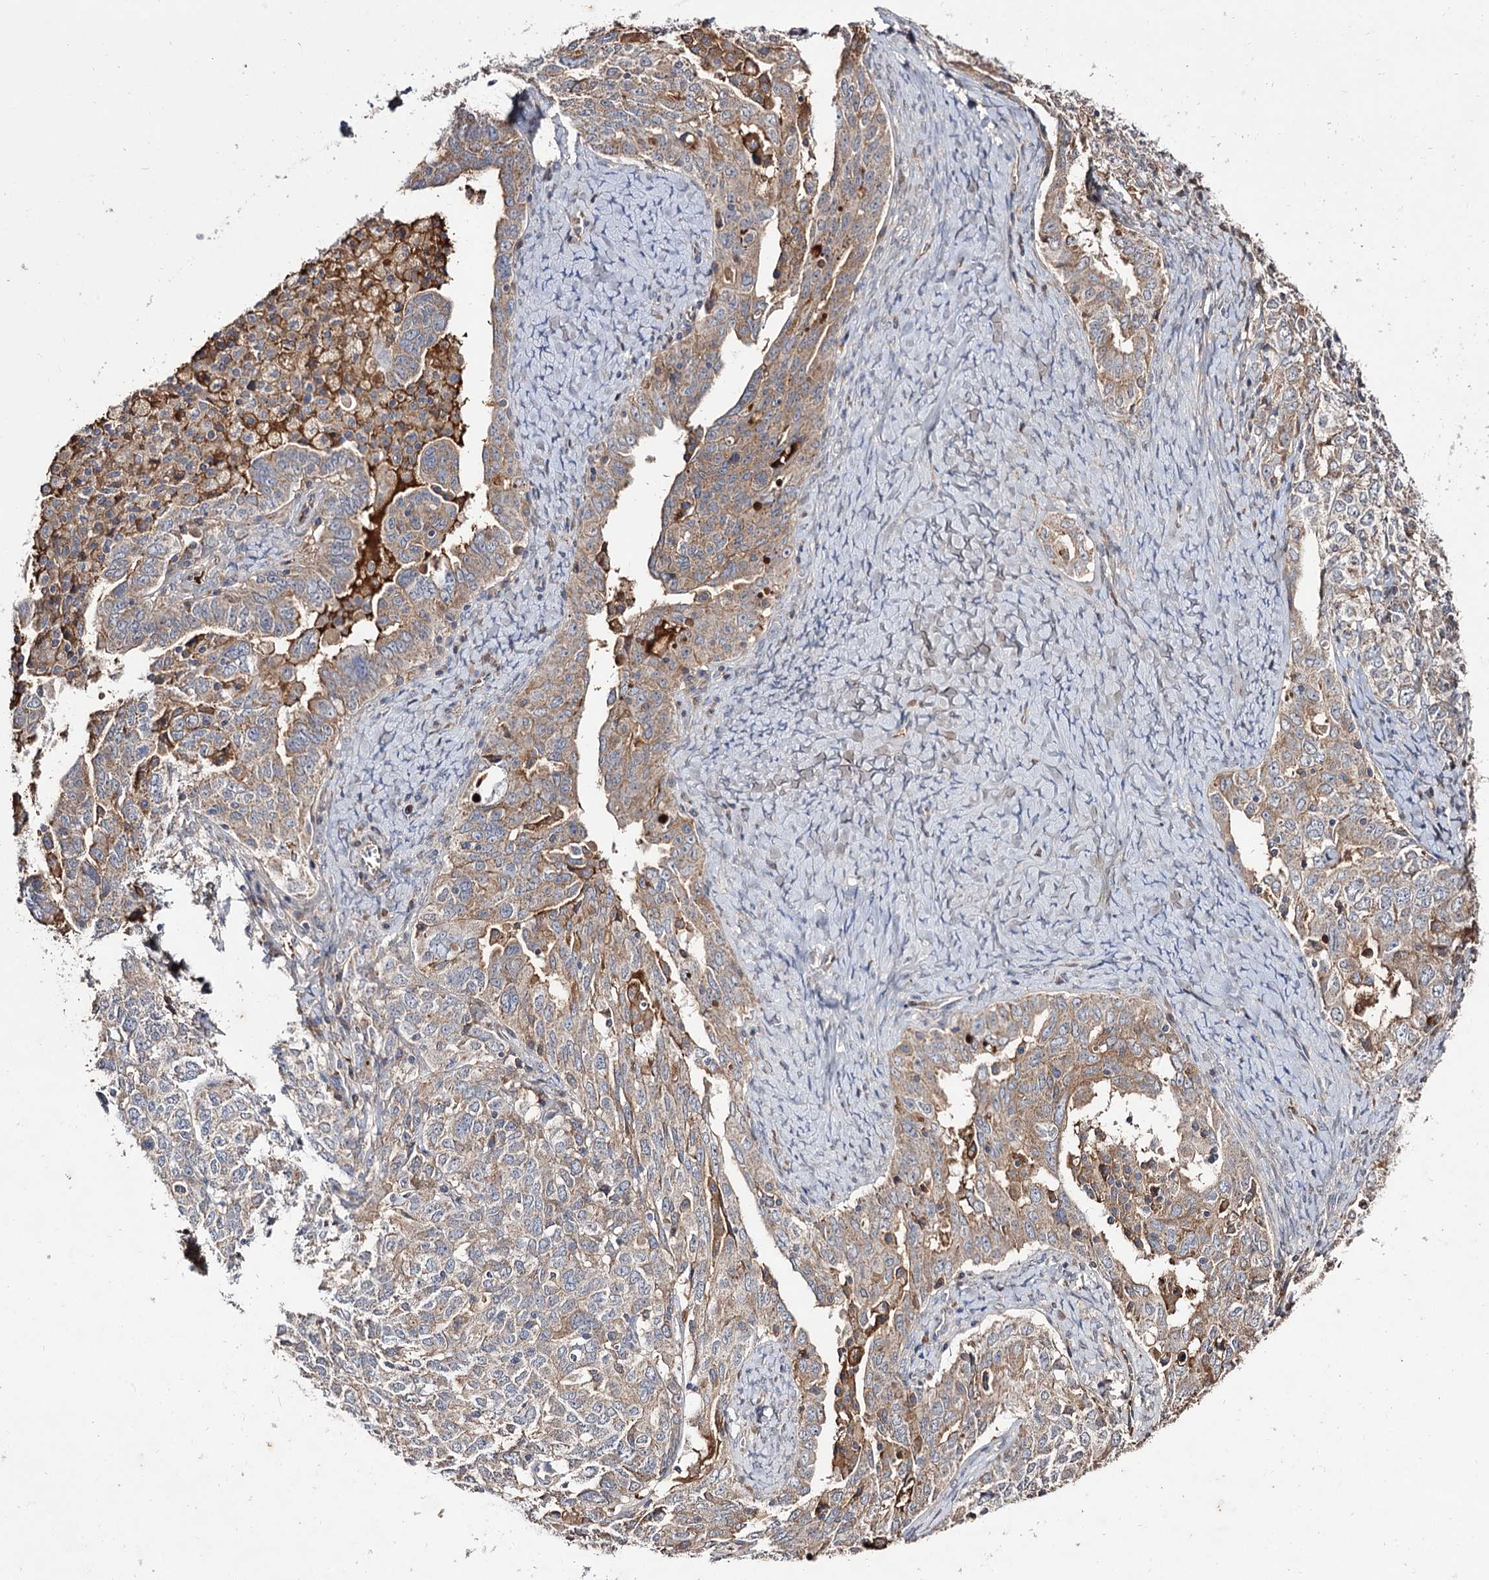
{"staining": {"intensity": "moderate", "quantity": ">75%", "location": "cytoplasmic/membranous"}, "tissue": "ovarian cancer", "cell_type": "Tumor cells", "image_type": "cancer", "snomed": [{"axis": "morphology", "description": "Carcinoma, endometroid"}, {"axis": "topography", "description": "Ovary"}], "caption": "Tumor cells show medium levels of moderate cytoplasmic/membranous staining in about >75% of cells in human ovarian endometroid carcinoma.", "gene": "ARFIP2", "patient": {"sex": "female", "age": 62}}